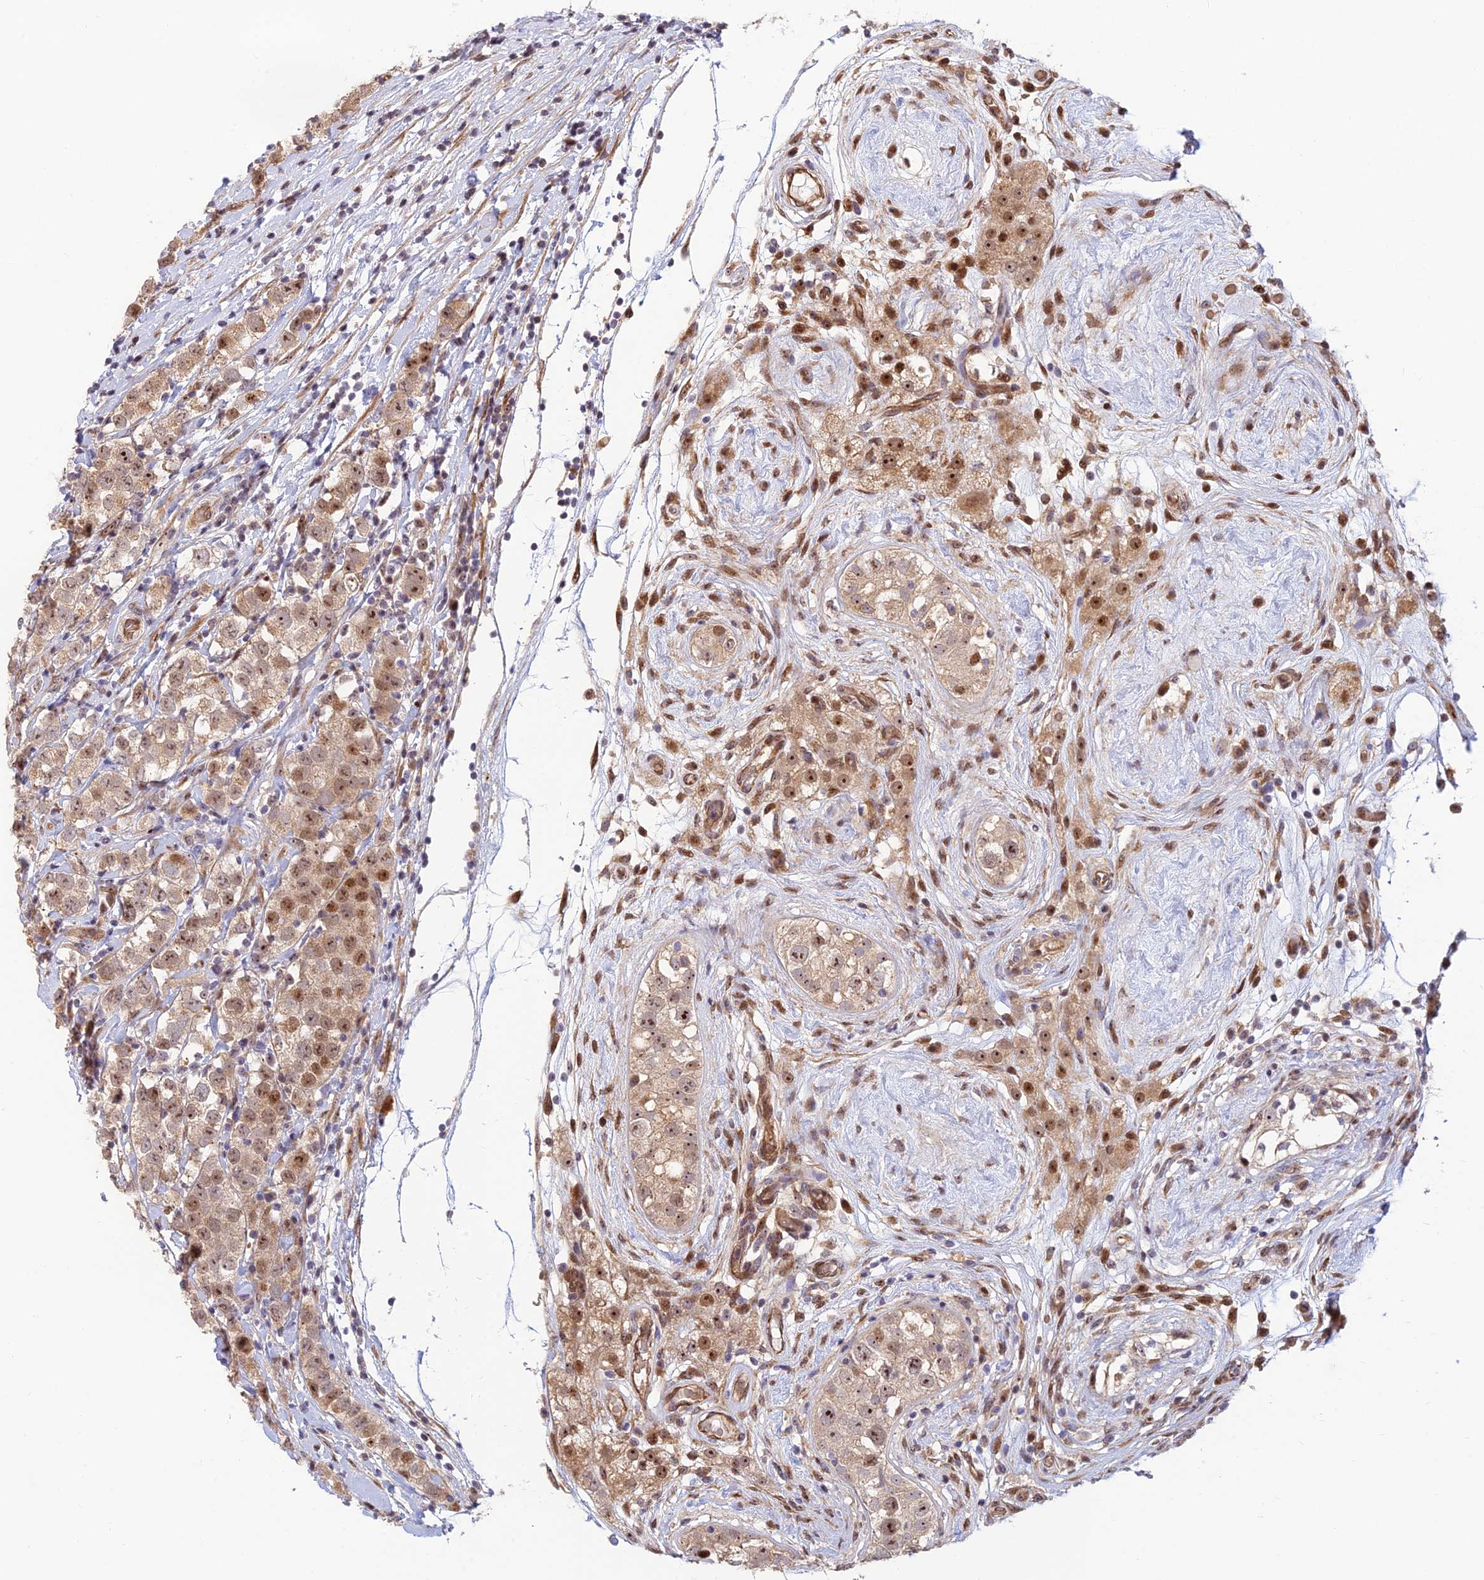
{"staining": {"intensity": "moderate", "quantity": ">75%", "location": "cytoplasmic/membranous,nuclear"}, "tissue": "testis cancer", "cell_type": "Tumor cells", "image_type": "cancer", "snomed": [{"axis": "morphology", "description": "Seminoma, NOS"}, {"axis": "topography", "description": "Testis"}], "caption": "Tumor cells reveal medium levels of moderate cytoplasmic/membranous and nuclear staining in about >75% of cells in testis cancer (seminoma).", "gene": "UFSP2", "patient": {"sex": "male", "age": 34}}